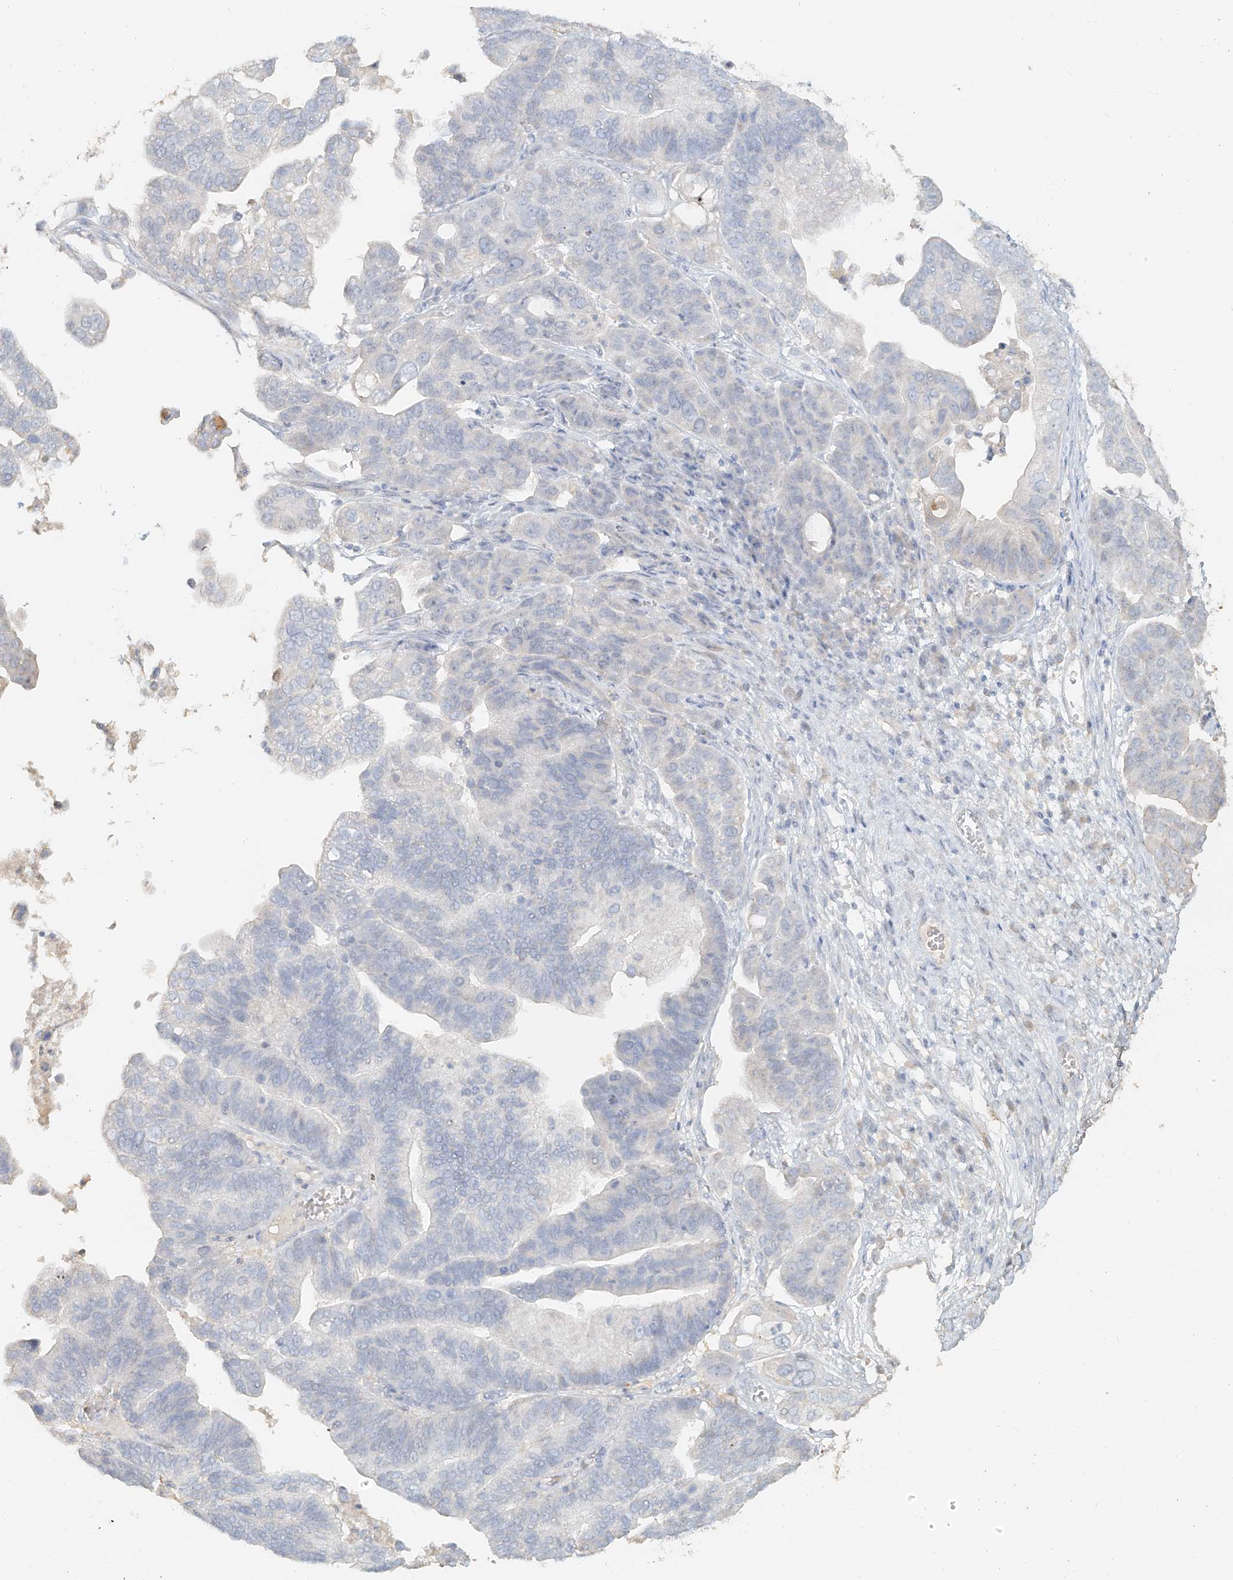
{"staining": {"intensity": "negative", "quantity": "none", "location": "none"}, "tissue": "ovarian cancer", "cell_type": "Tumor cells", "image_type": "cancer", "snomed": [{"axis": "morphology", "description": "Cystadenocarcinoma, serous, NOS"}, {"axis": "topography", "description": "Ovary"}], "caption": "Immunohistochemistry (IHC) photomicrograph of neoplastic tissue: ovarian cancer (serous cystadenocarcinoma) stained with DAB shows no significant protein positivity in tumor cells. (DAB immunohistochemistry (IHC) with hematoxylin counter stain).", "gene": "NPHS1", "patient": {"sex": "female", "age": 56}}